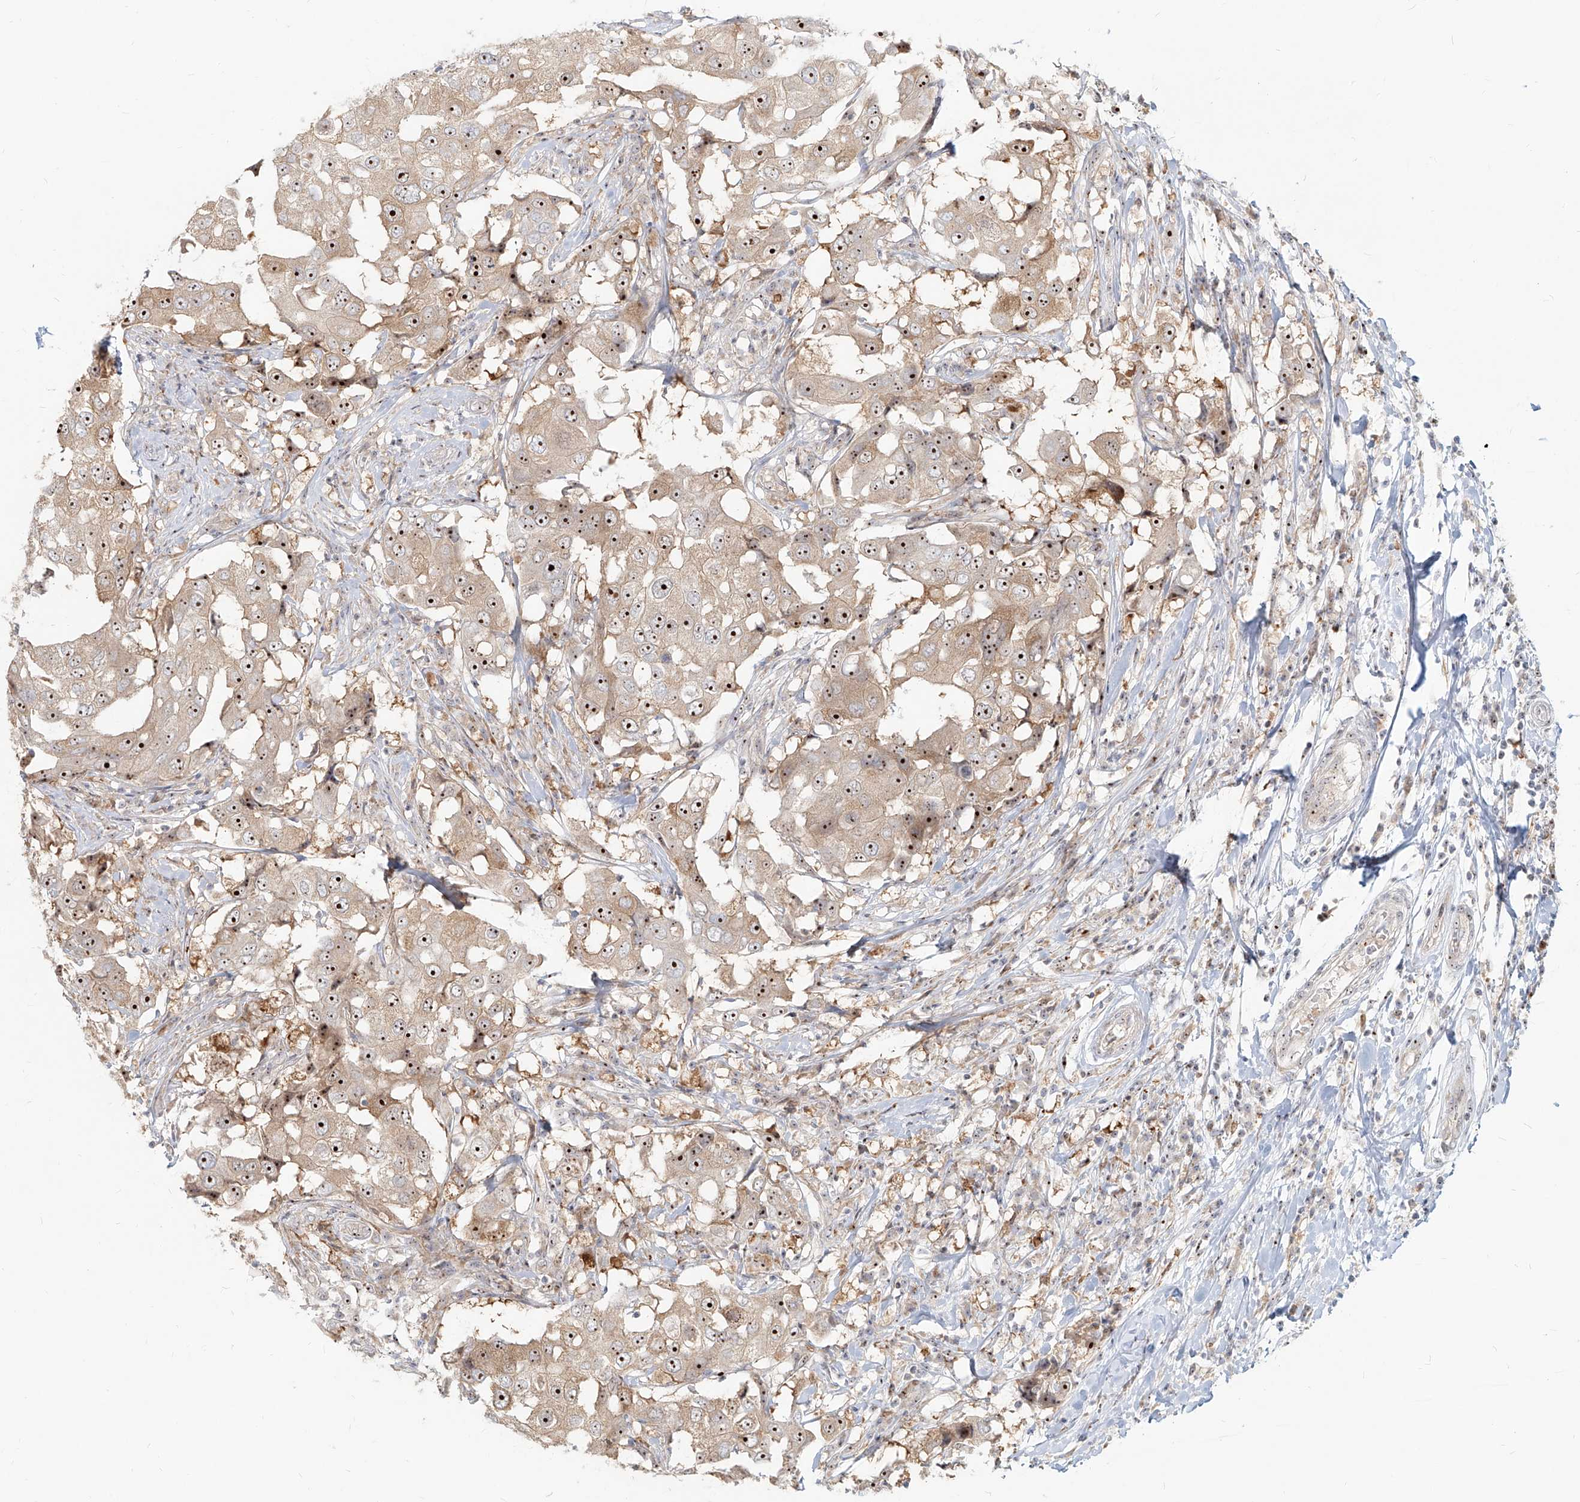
{"staining": {"intensity": "strong", "quantity": ">75%", "location": "nuclear"}, "tissue": "breast cancer", "cell_type": "Tumor cells", "image_type": "cancer", "snomed": [{"axis": "morphology", "description": "Duct carcinoma"}, {"axis": "topography", "description": "Breast"}], "caption": "Immunohistochemistry histopathology image of human breast cancer stained for a protein (brown), which reveals high levels of strong nuclear positivity in about >75% of tumor cells.", "gene": "BYSL", "patient": {"sex": "female", "age": 27}}